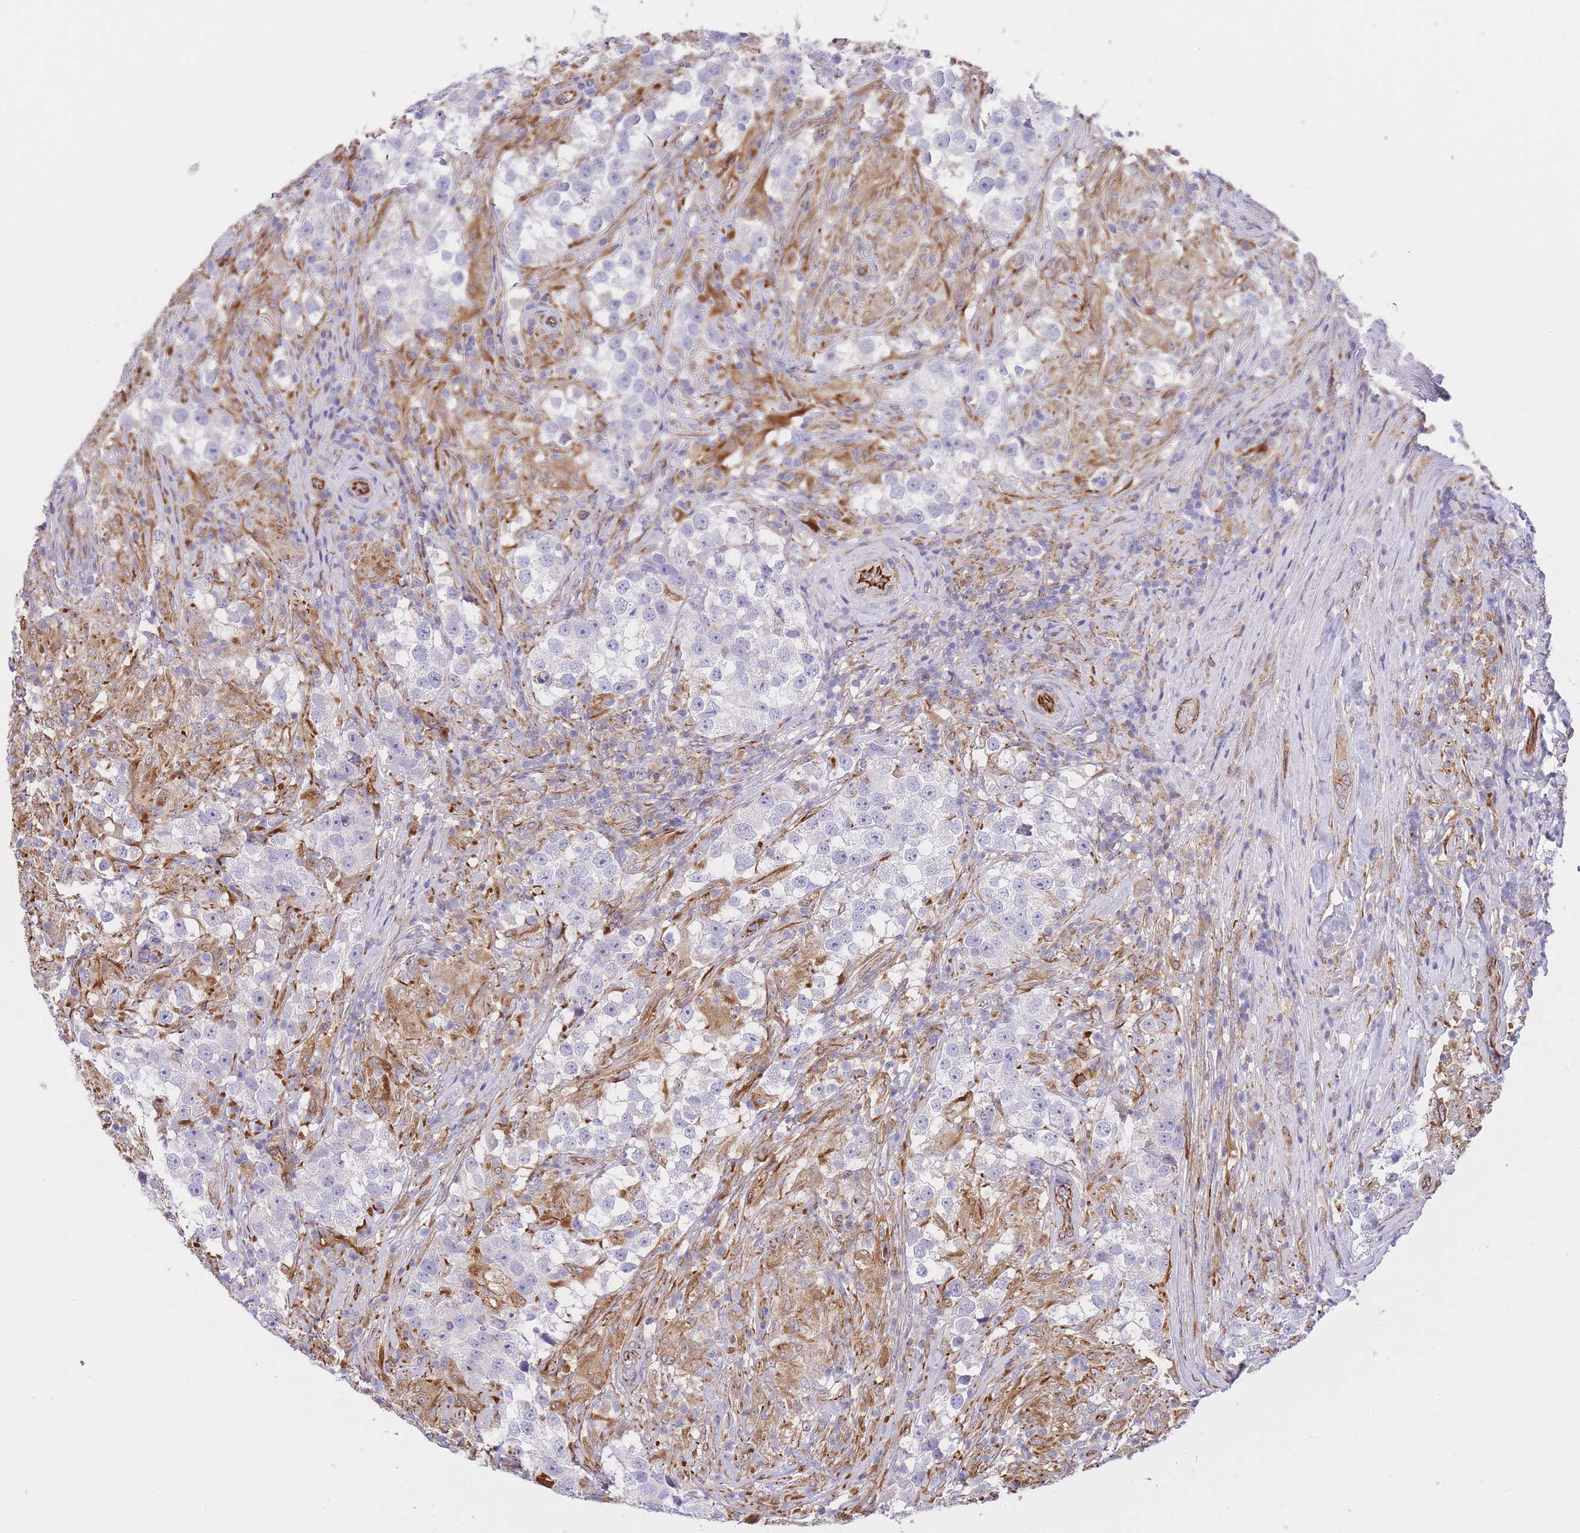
{"staining": {"intensity": "negative", "quantity": "none", "location": "none"}, "tissue": "testis cancer", "cell_type": "Tumor cells", "image_type": "cancer", "snomed": [{"axis": "morphology", "description": "Seminoma, NOS"}, {"axis": "topography", "description": "Testis"}], "caption": "Histopathology image shows no protein staining in tumor cells of testis cancer (seminoma) tissue.", "gene": "ECPAS", "patient": {"sex": "male", "age": 46}}